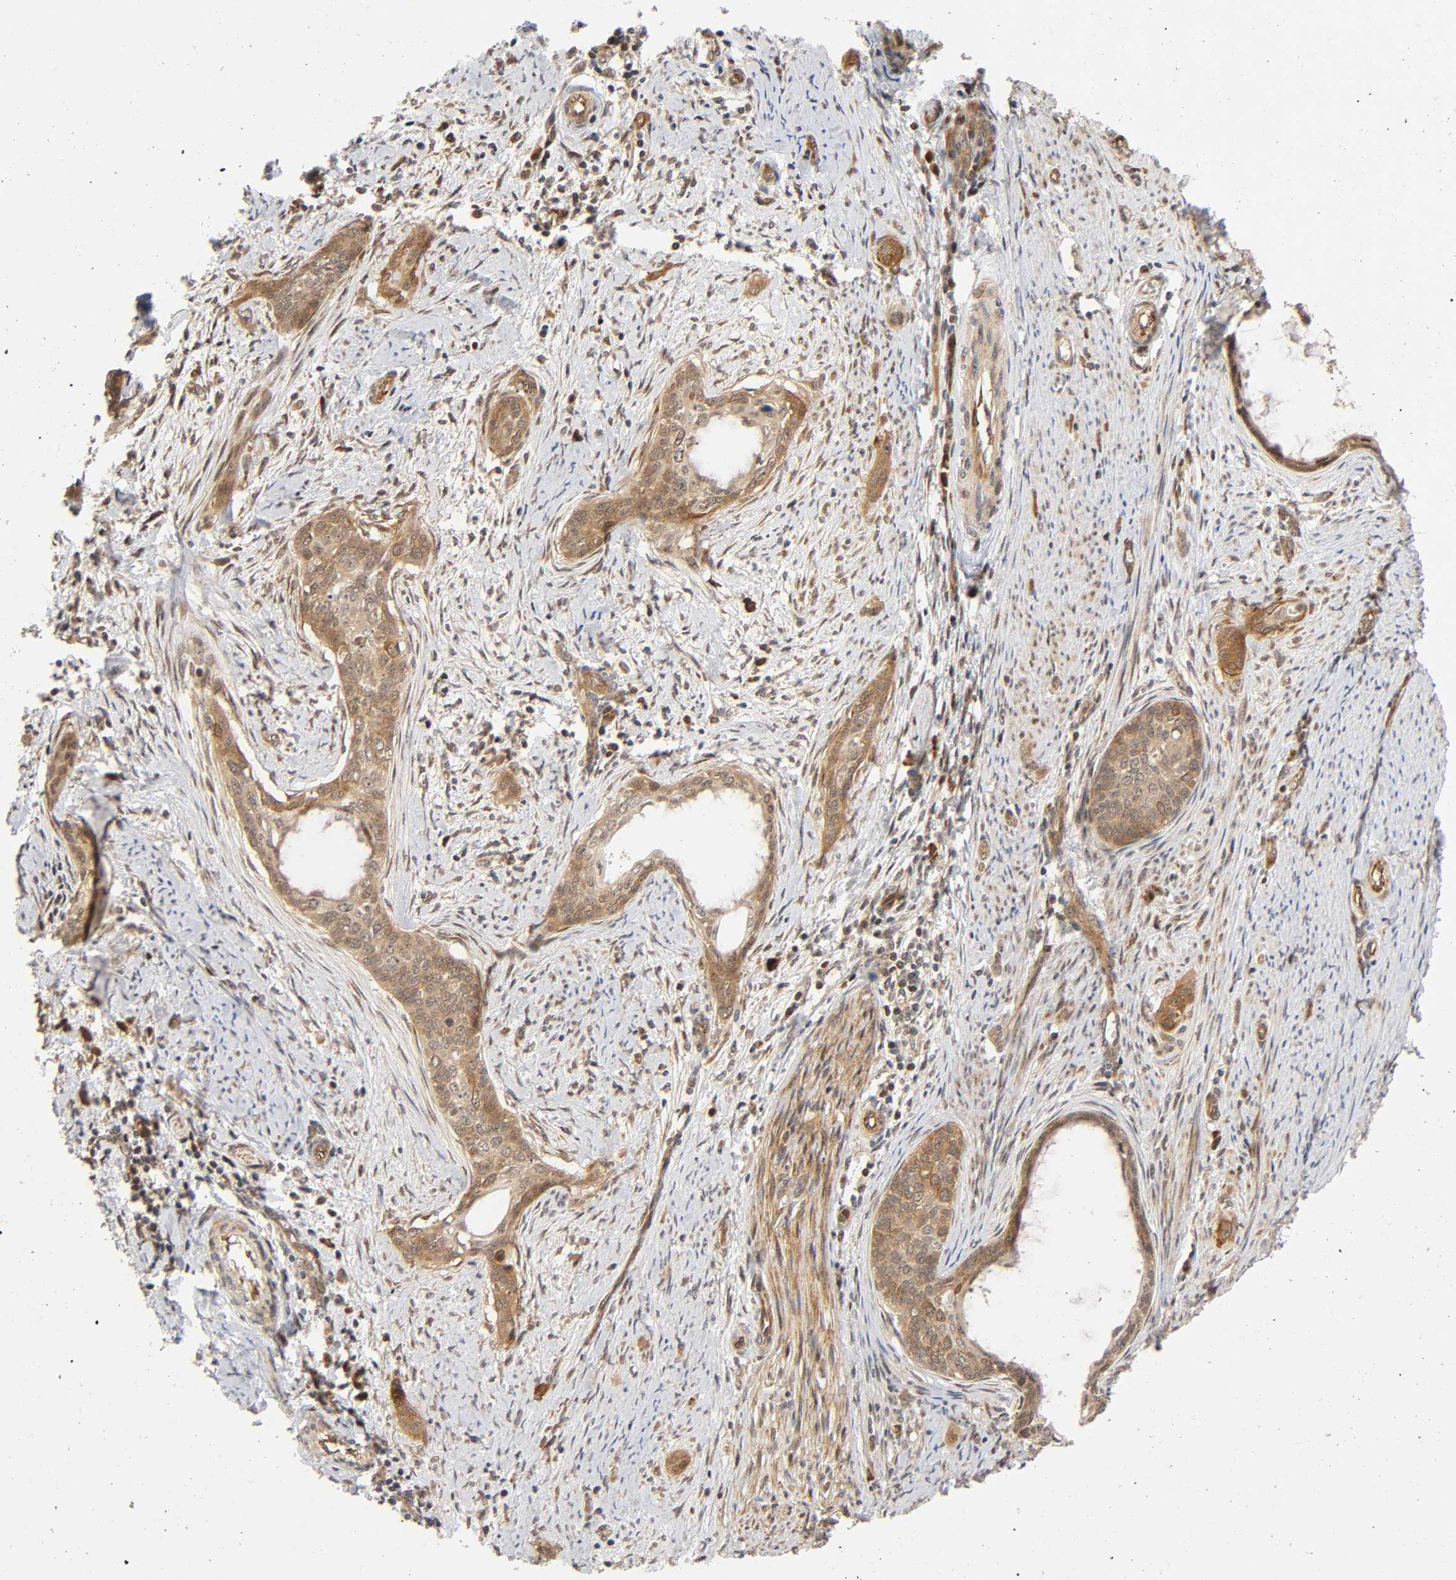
{"staining": {"intensity": "moderate", "quantity": ">75%", "location": "cytoplasmic/membranous"}, "tissue": "cervical cancer", "cell_type": "Tumor cells", "image_type": "cancer", "snomed": [{"axis": "morphology", "description": "Squamous cell carcinoma, NOS"}, {"axis": "topography", "description": "Cervix"}], "caption": "Human cervical squamous cell carcinoma stained with a protein marker displays moderate staining in tumor cells.", "gene": "IQCJ-SCHIP1", "patient": {"sex": "female", "age": 33}}